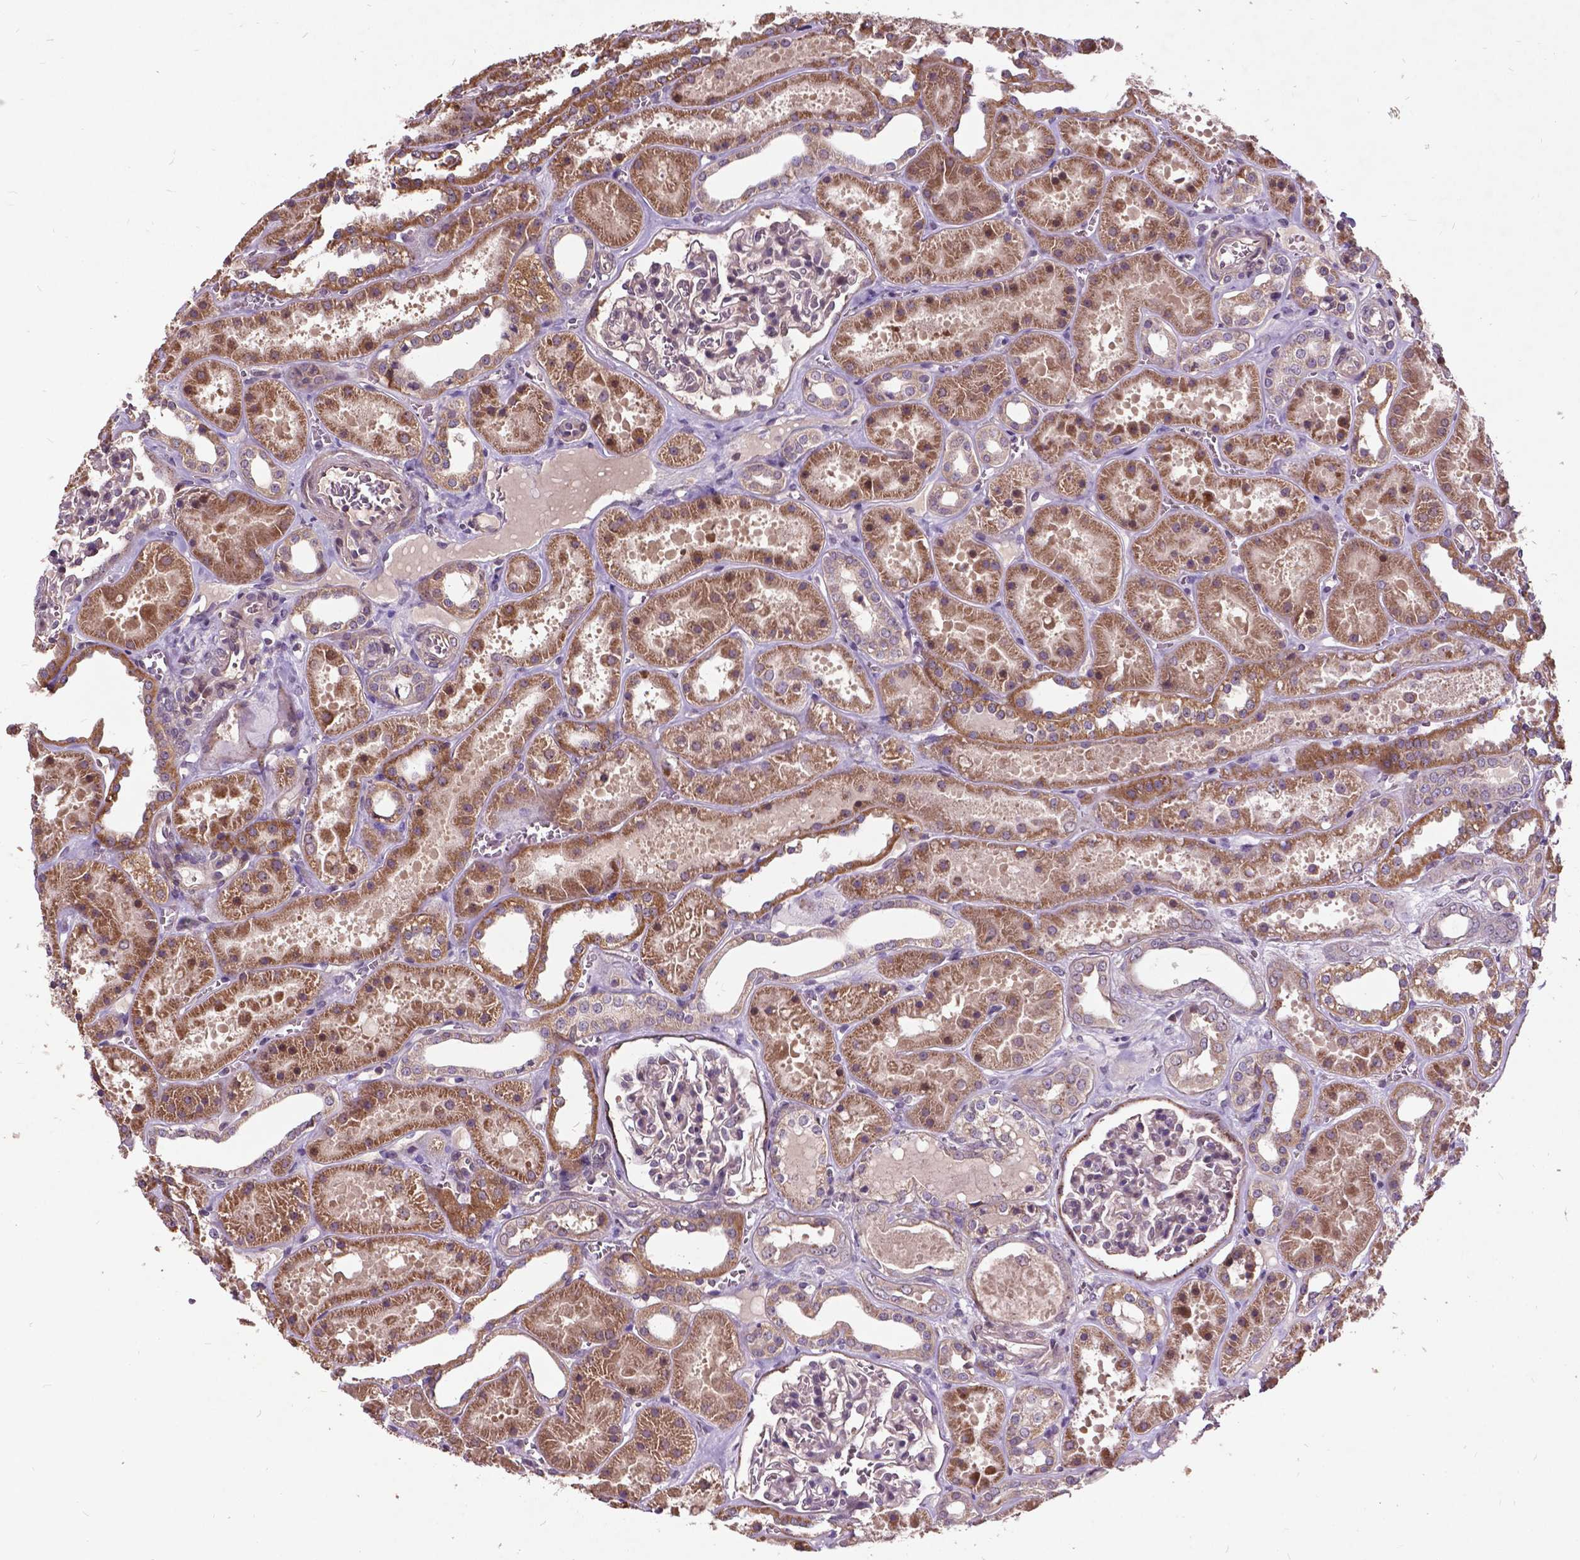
{"staining": {"intensity": "weak", "quantity": "<25%", "location": "cytoplasmic/membranous"}, "tissue": "kidney", "cell_type": "Cells in glomeruli", "image_type": "normal", "snomed": [{"axis": "morphology", "description": "Normal tissue, NOS"}, {"axis": "topography", "description": "Kidney"}], "caption": "Immunohistochemical staining of unremarkable kidney exhibits no significant staining in cells in glomeruli. Nuclei are stained in blue.", "gene": "AP1S3", "patient": {"sex": "female", "age": 41}}